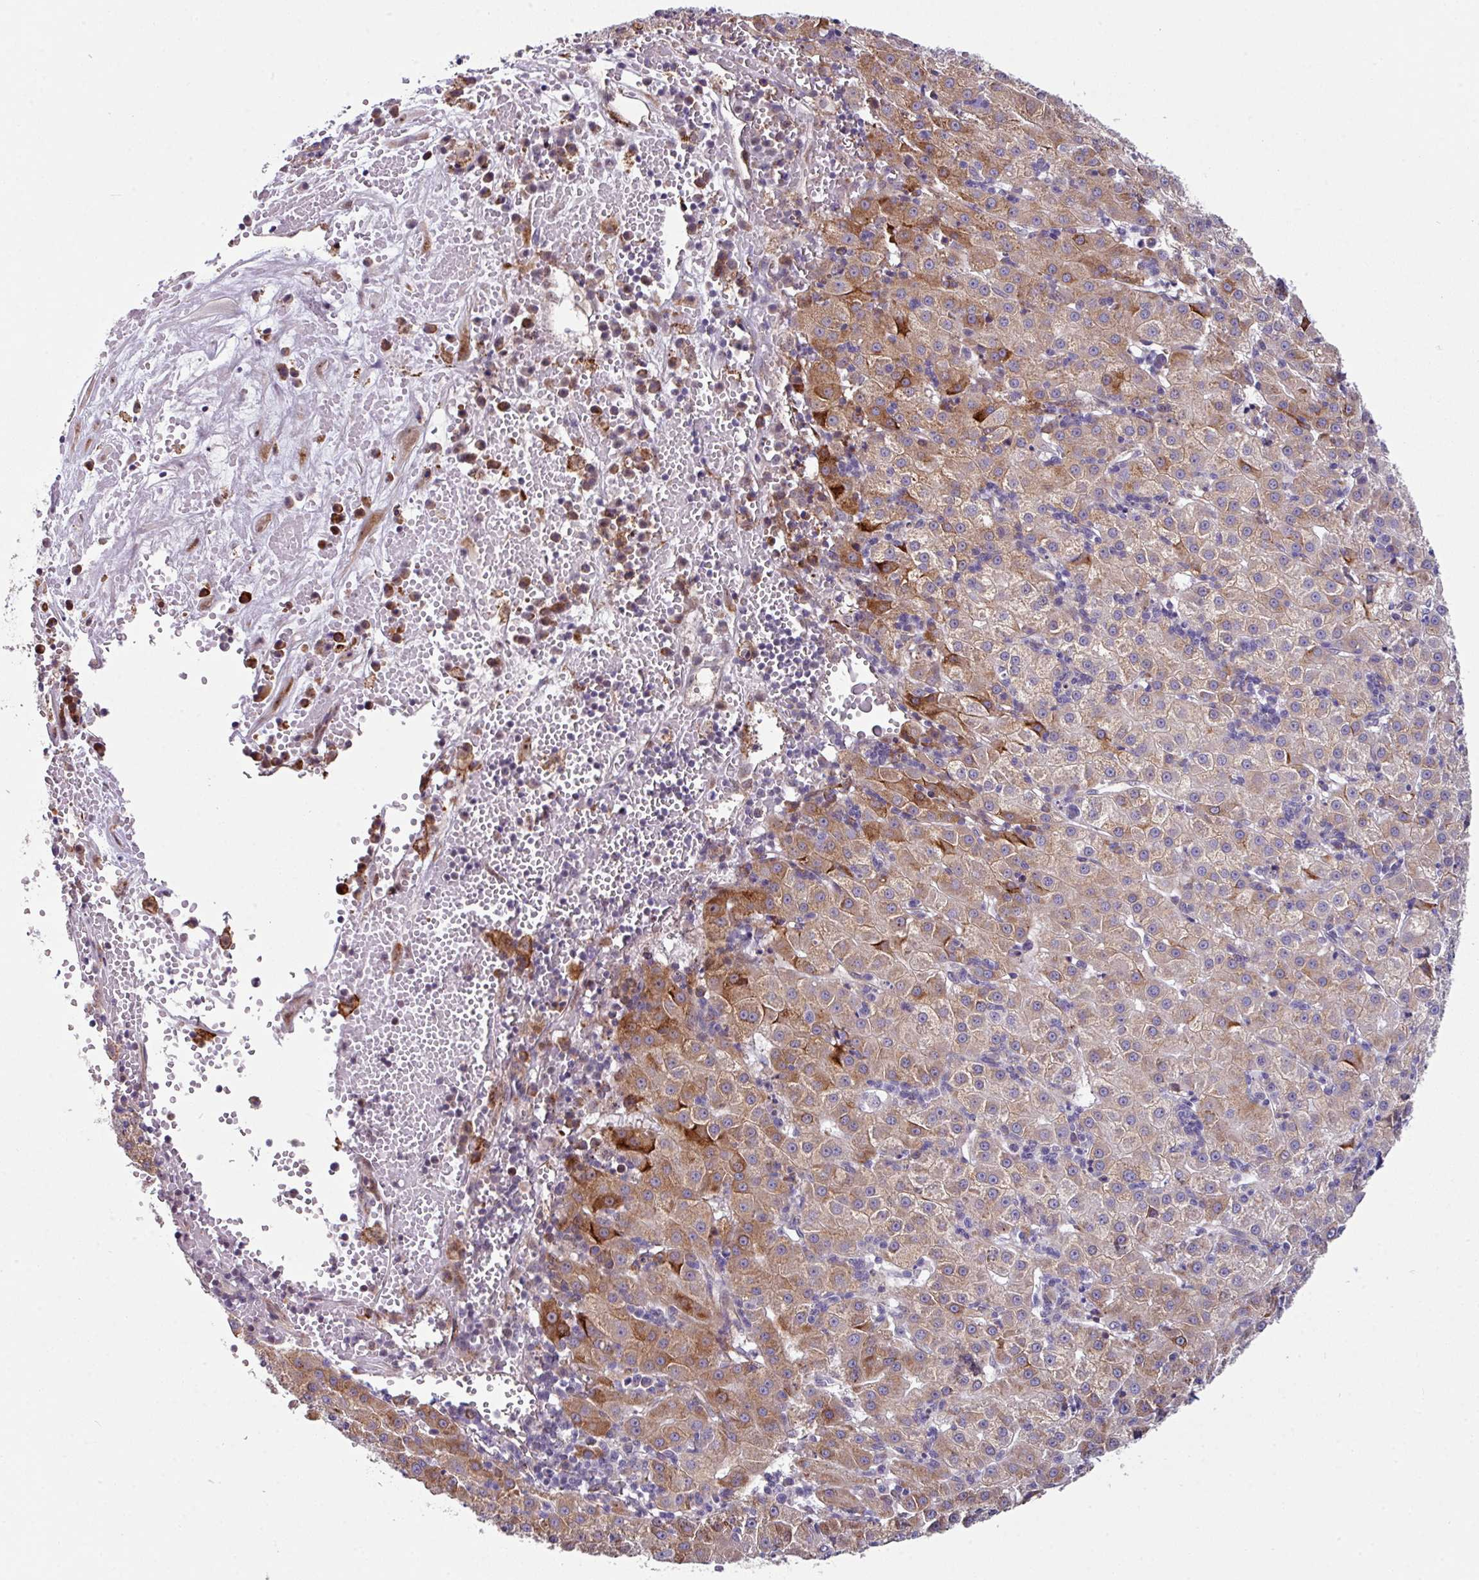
{"staining": {"intensity": "moderate", "quantity": "25%-75%", "location": "cytoplasmic/membranous"}, "tissue": "liver cancer", "cell_type": "Tumor cells", "image_type": "cancer", "snomed": [{"axis": "morphology", "description": "Carcinoma, Hepatocellular, NOS"}, {"axis": "topography", "description": "Liver"}], "caption": "The photomicrograph shows a brown stain indicating the presence of a protein in the cytoplasmic/membranous of tumor cells in hepatocellular carcinoma (liver). Using DAB (3,3'-diaminobenzidine) (brown) and hematoxylin (blue) stains, captured at high magnification using brightfield microscopy.", "gene": "BMS1", "patient": {"sex": "male", "age": 76}}